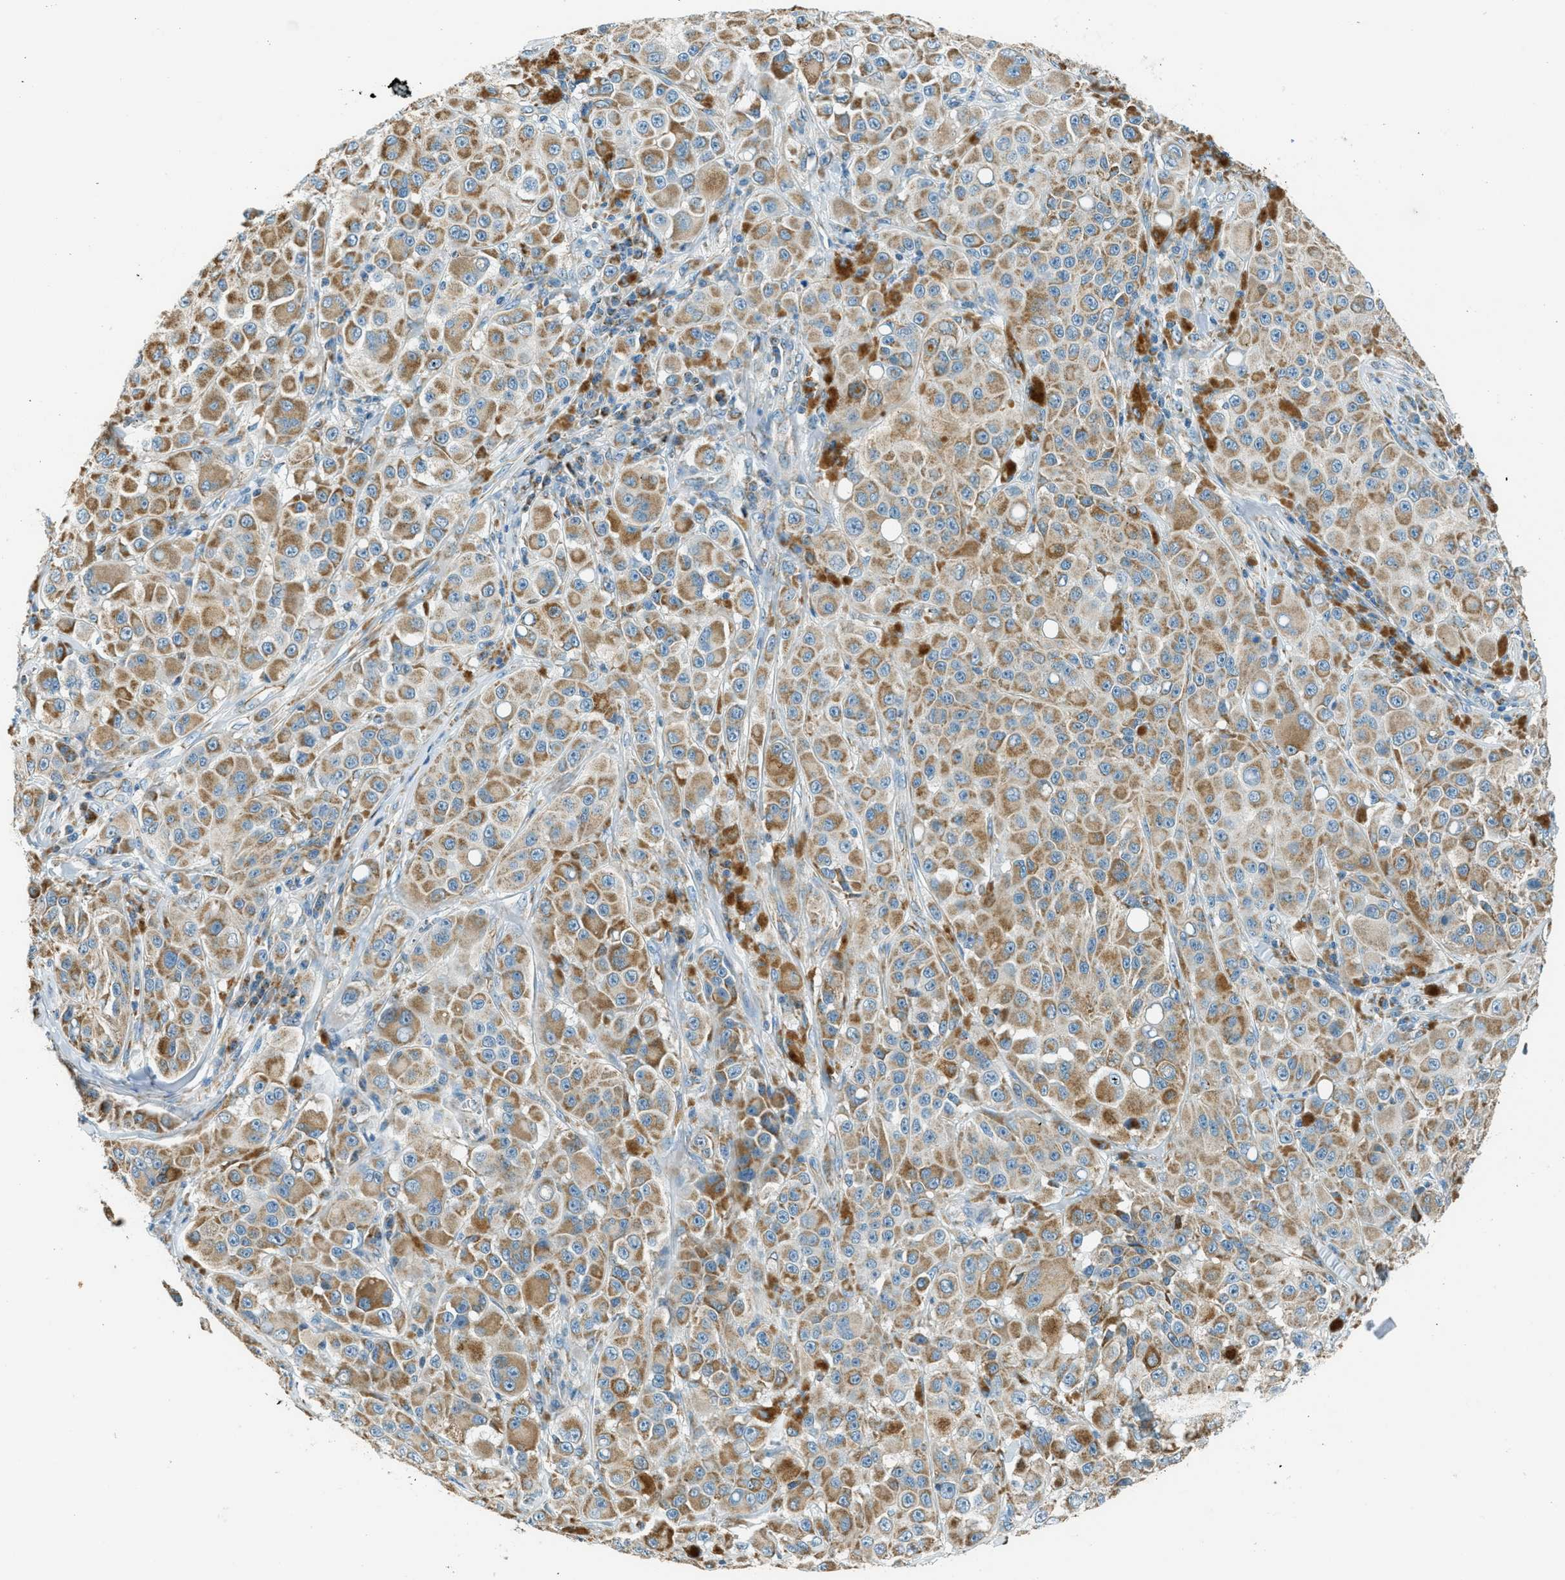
{"staining": {"intensity": "moderate", "quantity": ">75%", "location": "cytoplasmic/membranous"}, "tissue": "melanoma", "cell_type": "Tumor cells", "image_type": "cancer", "snomed": [{"axis": "morphology", "description": "Malignant melanoma, NOS"}, {"axis": "topography", "description": "Skin"}], "caption": "Malignant melanoma was stained to show a protein in brown. There is medium levels of moderate cytoplasmic/membranous positivity in approximately >75% of tumor cells. (Stains: DAB (3,3'-diaminobenzidine) in brown, nuclei in blue, Microscopy: brightfield microscopy at high magnification).", "gene": "CHST15", "patient": {"sex": "male", "age": 84}}